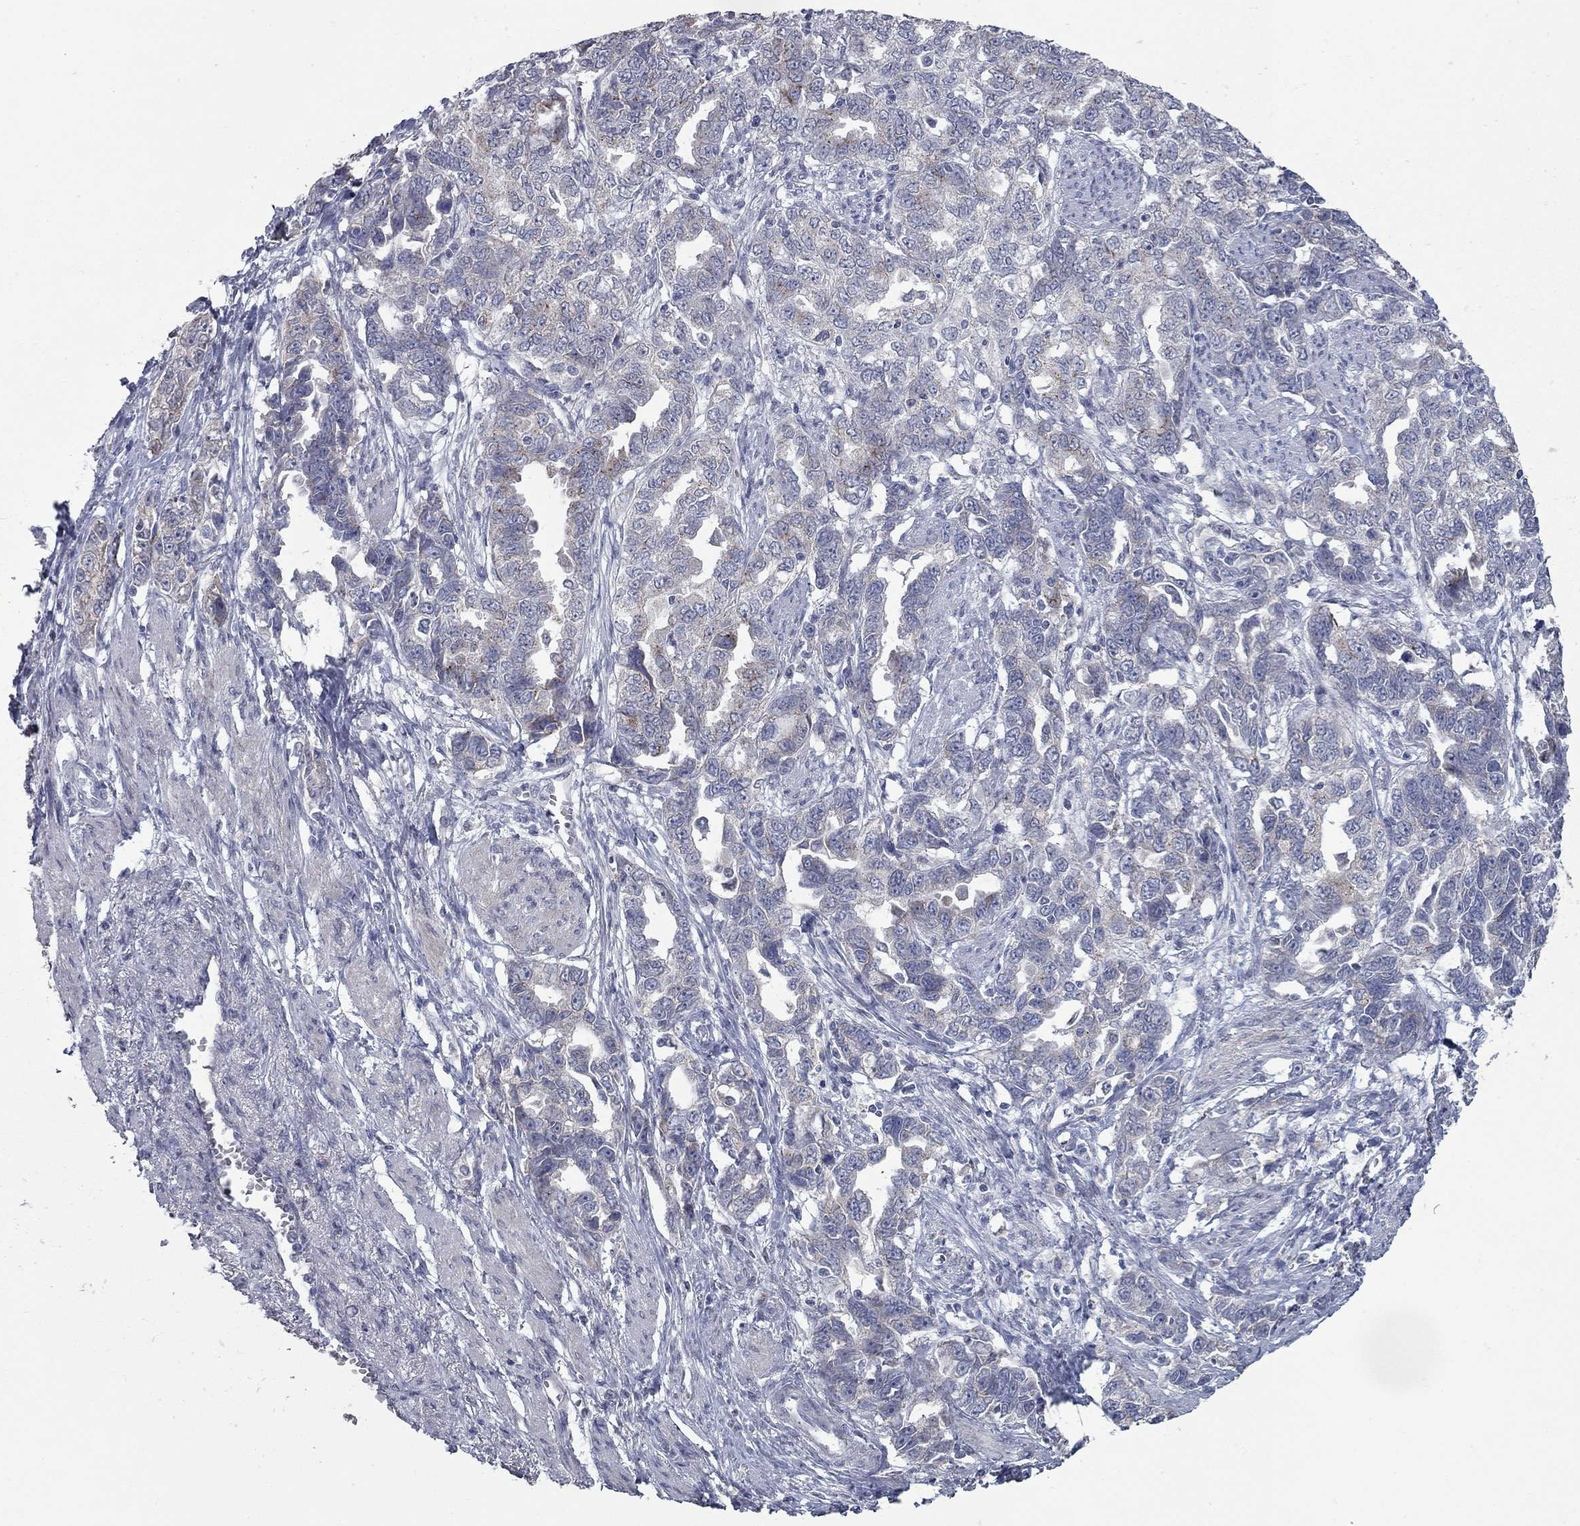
{"staining": {"intensity": "negative", "quantity": "none", "location": "none"}, "tissue": "ovarian cancer", "cell_type": "Tumor cells", "image_type": "cancer", "snomed": [{"axis": "morphology", "description": "Cystadenocarcinoma, serous, NOS"}, {"axis": "topography", "description": "Ovary"}], "caption": "An IHC image of ovarian cancer (serous cystadenocarcinoma) is shown. There is no staining in tumor cells of ovarian cancer (serous cystadenocarcinoma).", "gene": "KIAA0319L", "patient": {"sex": "female", "age": 51}}